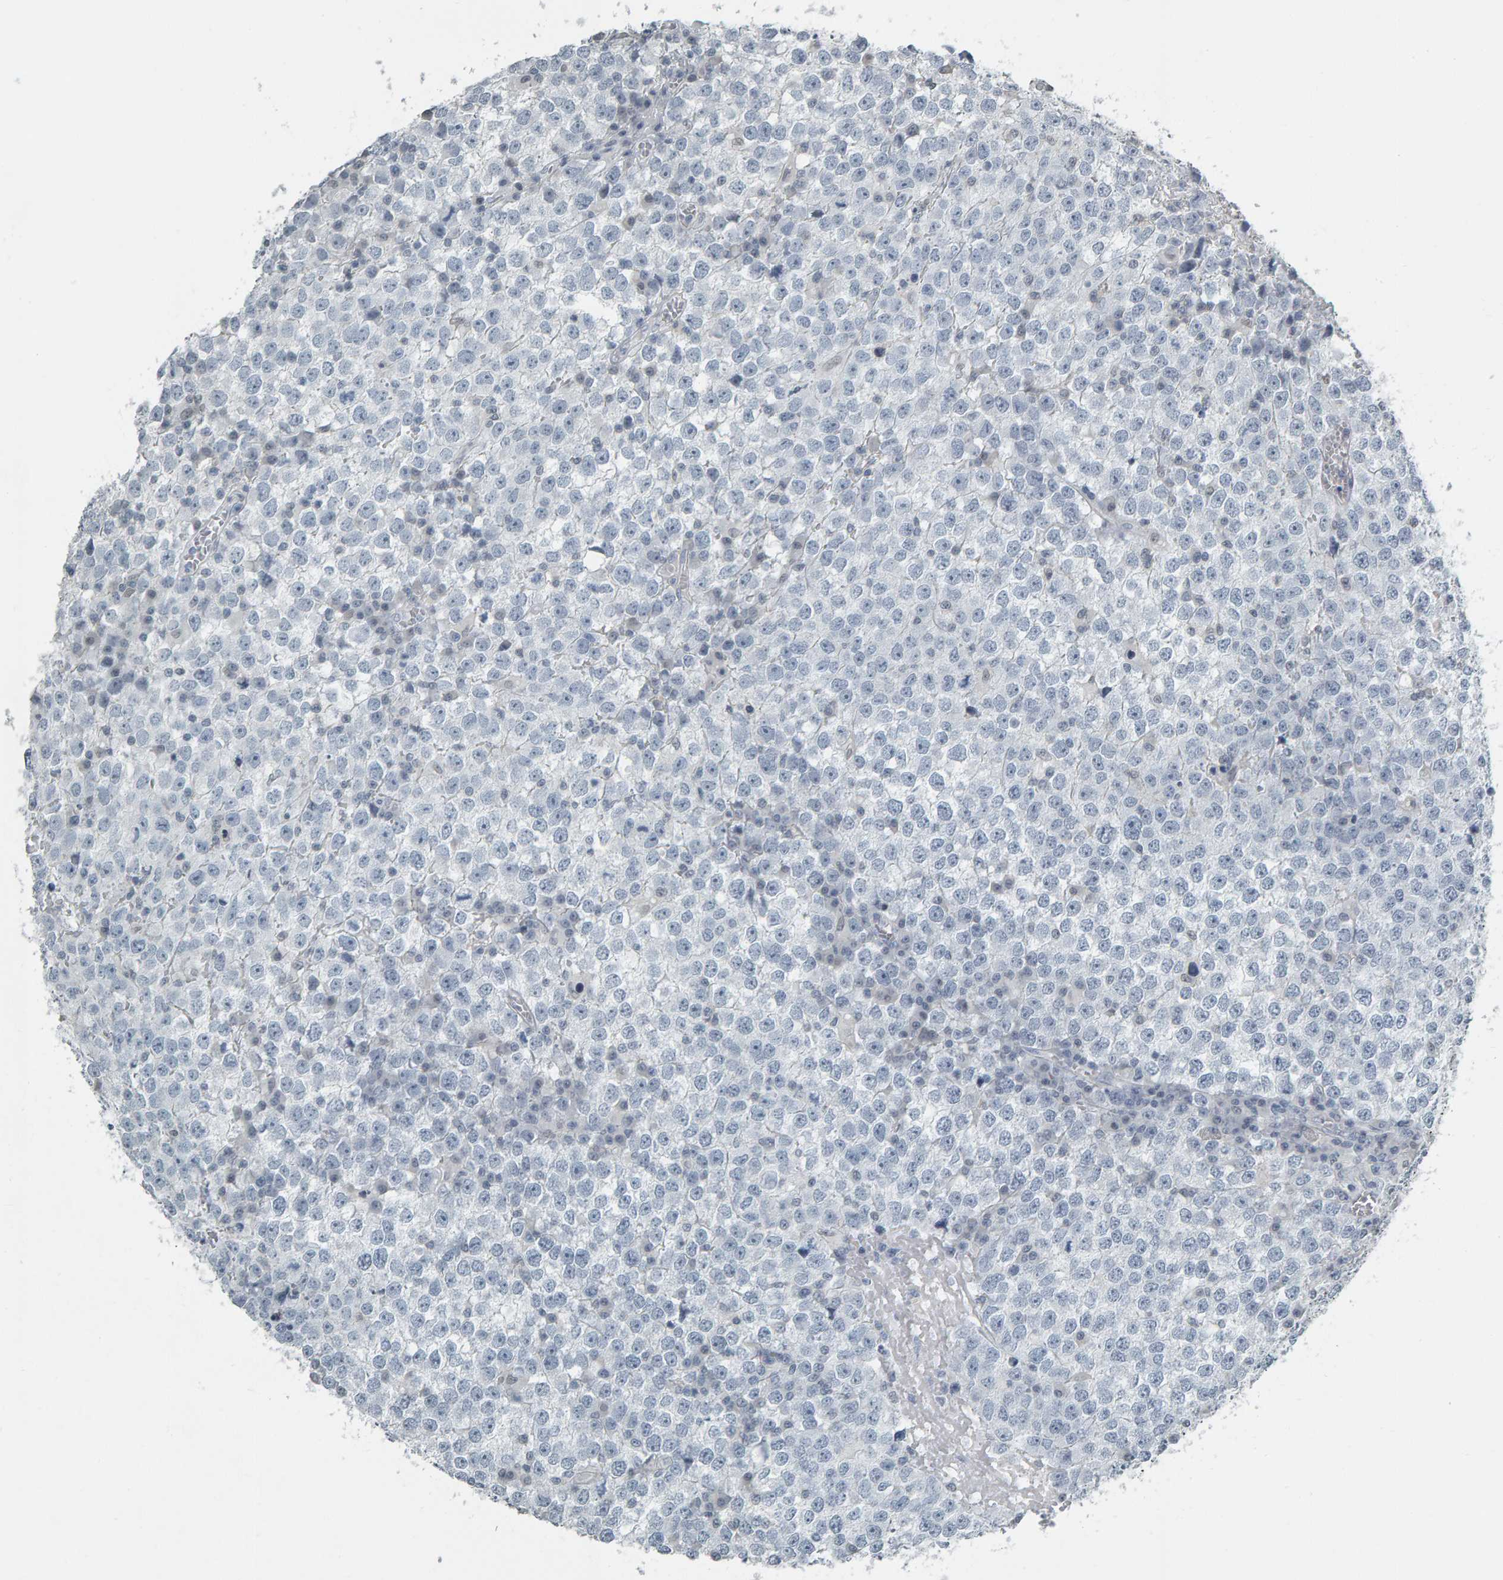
{"staining": {"intensity": "negative", "quantity": "none", "location": "none"}, "tissue": "testis cancer", "cell_type": "Tumor cells", "image_type": "cancer", "snomed": [{"axis": "morphology", "description": "Seminoma, NOS"}, {"axis": "topography", "description": "Testis"}], "caption": "Protein analysis of seminoma (testis) demonstrates no significant expression in tumor cells.", "gene": "PYY", "patient": {"sex": "male", "age": 65}}